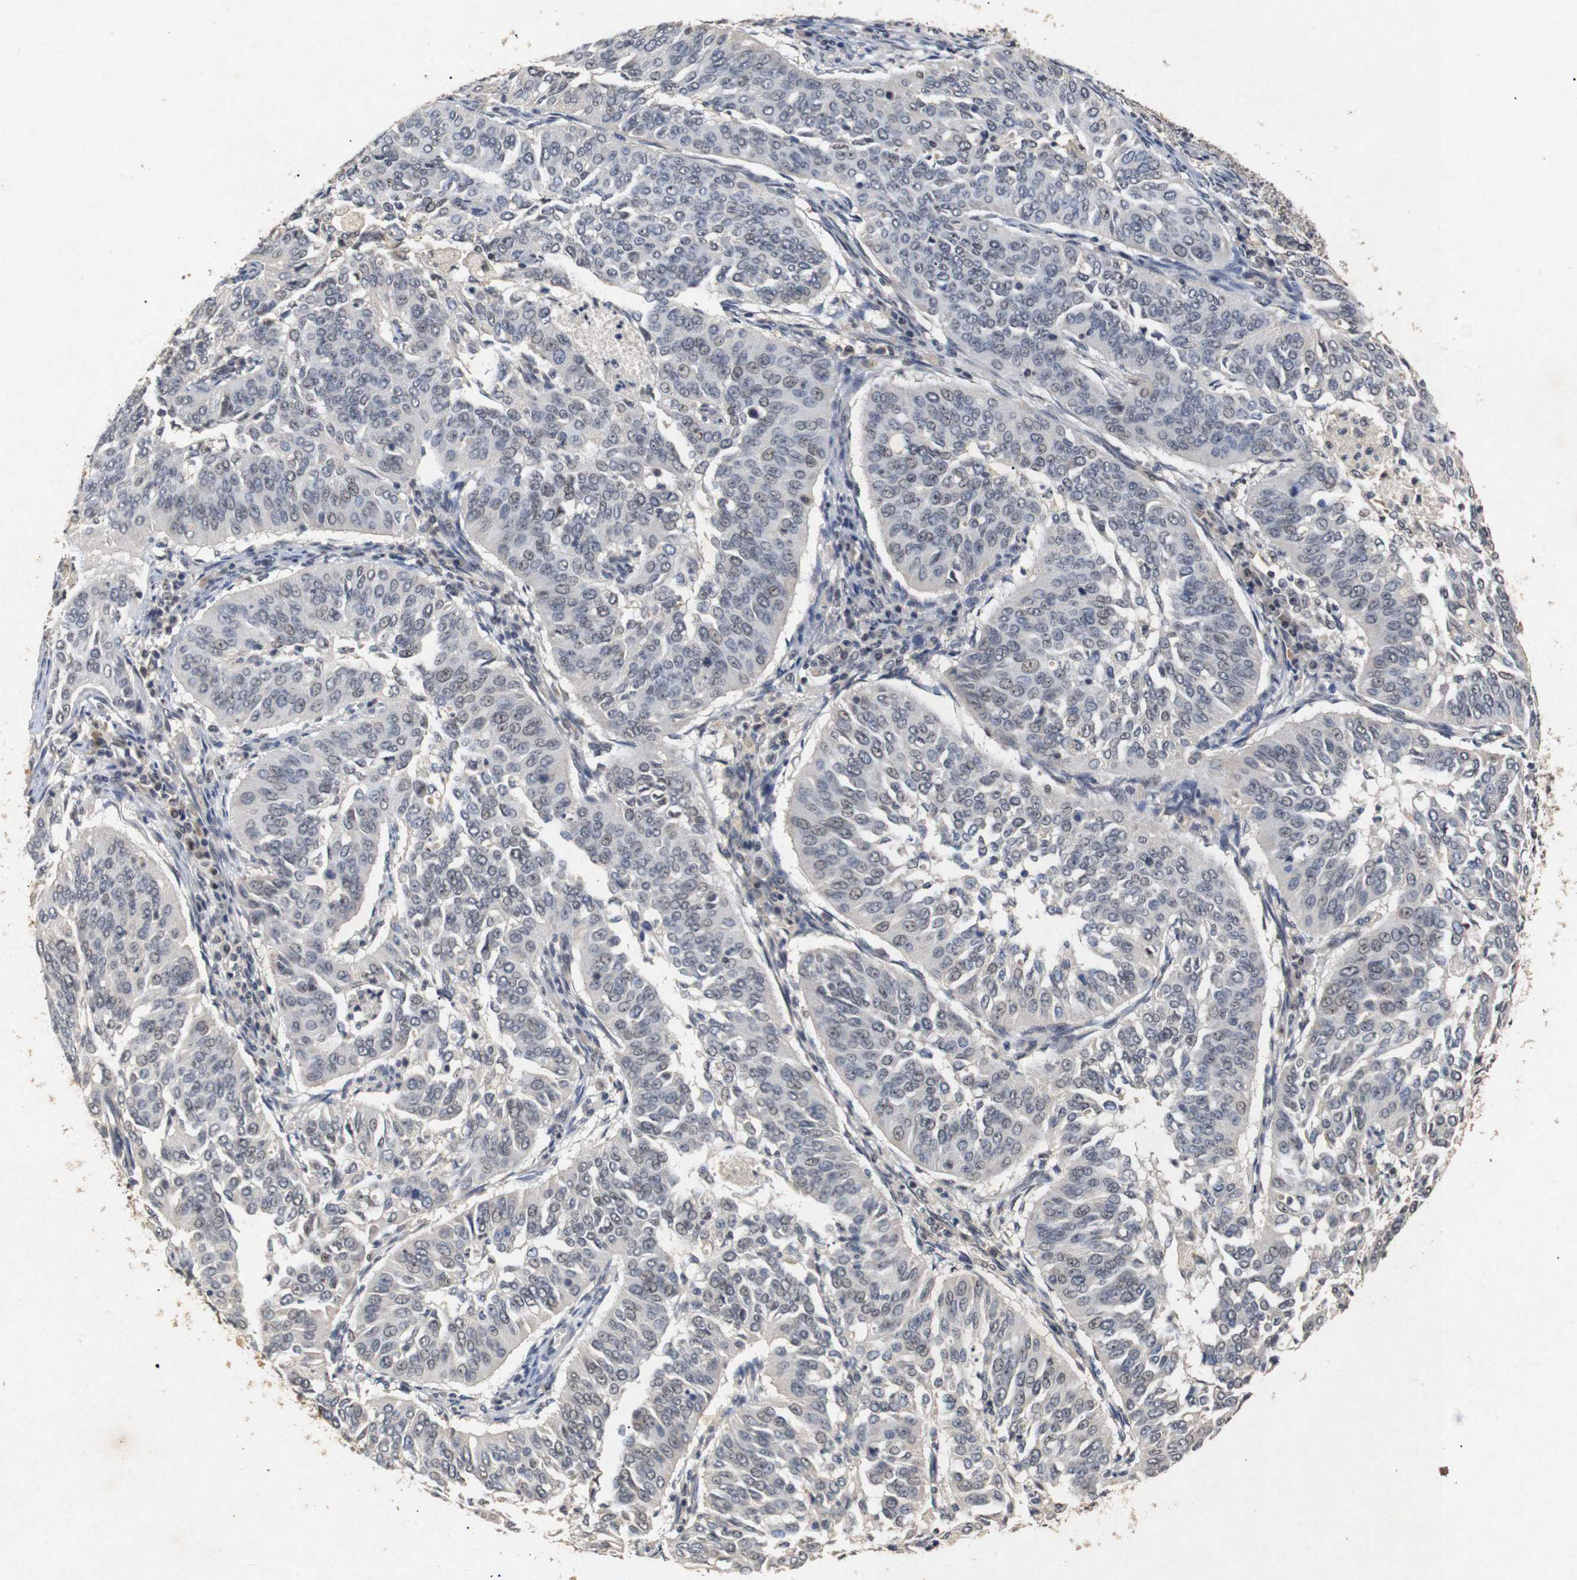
{"staining": {"intensity": "weak", "quantity": "25%-75%", "location": "nuclear"}, "tissue": "cervical cancer", "cell_type": "Tumor cells", "image_type": "cancer", "snomed": [{"axis": "morphology", "description": "Normal tissue, NOS"}, {"axis": "morphology", "description": "Squamous cell carcinoma, NOS"}, {"axis": "topography", "description": "Cervix"}], "caption": "Cervical squamous cell carcinoma stained with DAB (3,3'-diaminobenzidine) immunohistochemistry displays low levels of weak nuclear expression in approximately 25%-75% of tumor cells. The protein of interest is stained brown, and the nuclei are stained in blue (DAB (3,3'-diaminobenzidine) IHC with brightfield microscopy, high magnification).", "gene": "PARN", "patient": {"sex": "female", "age": 39}}